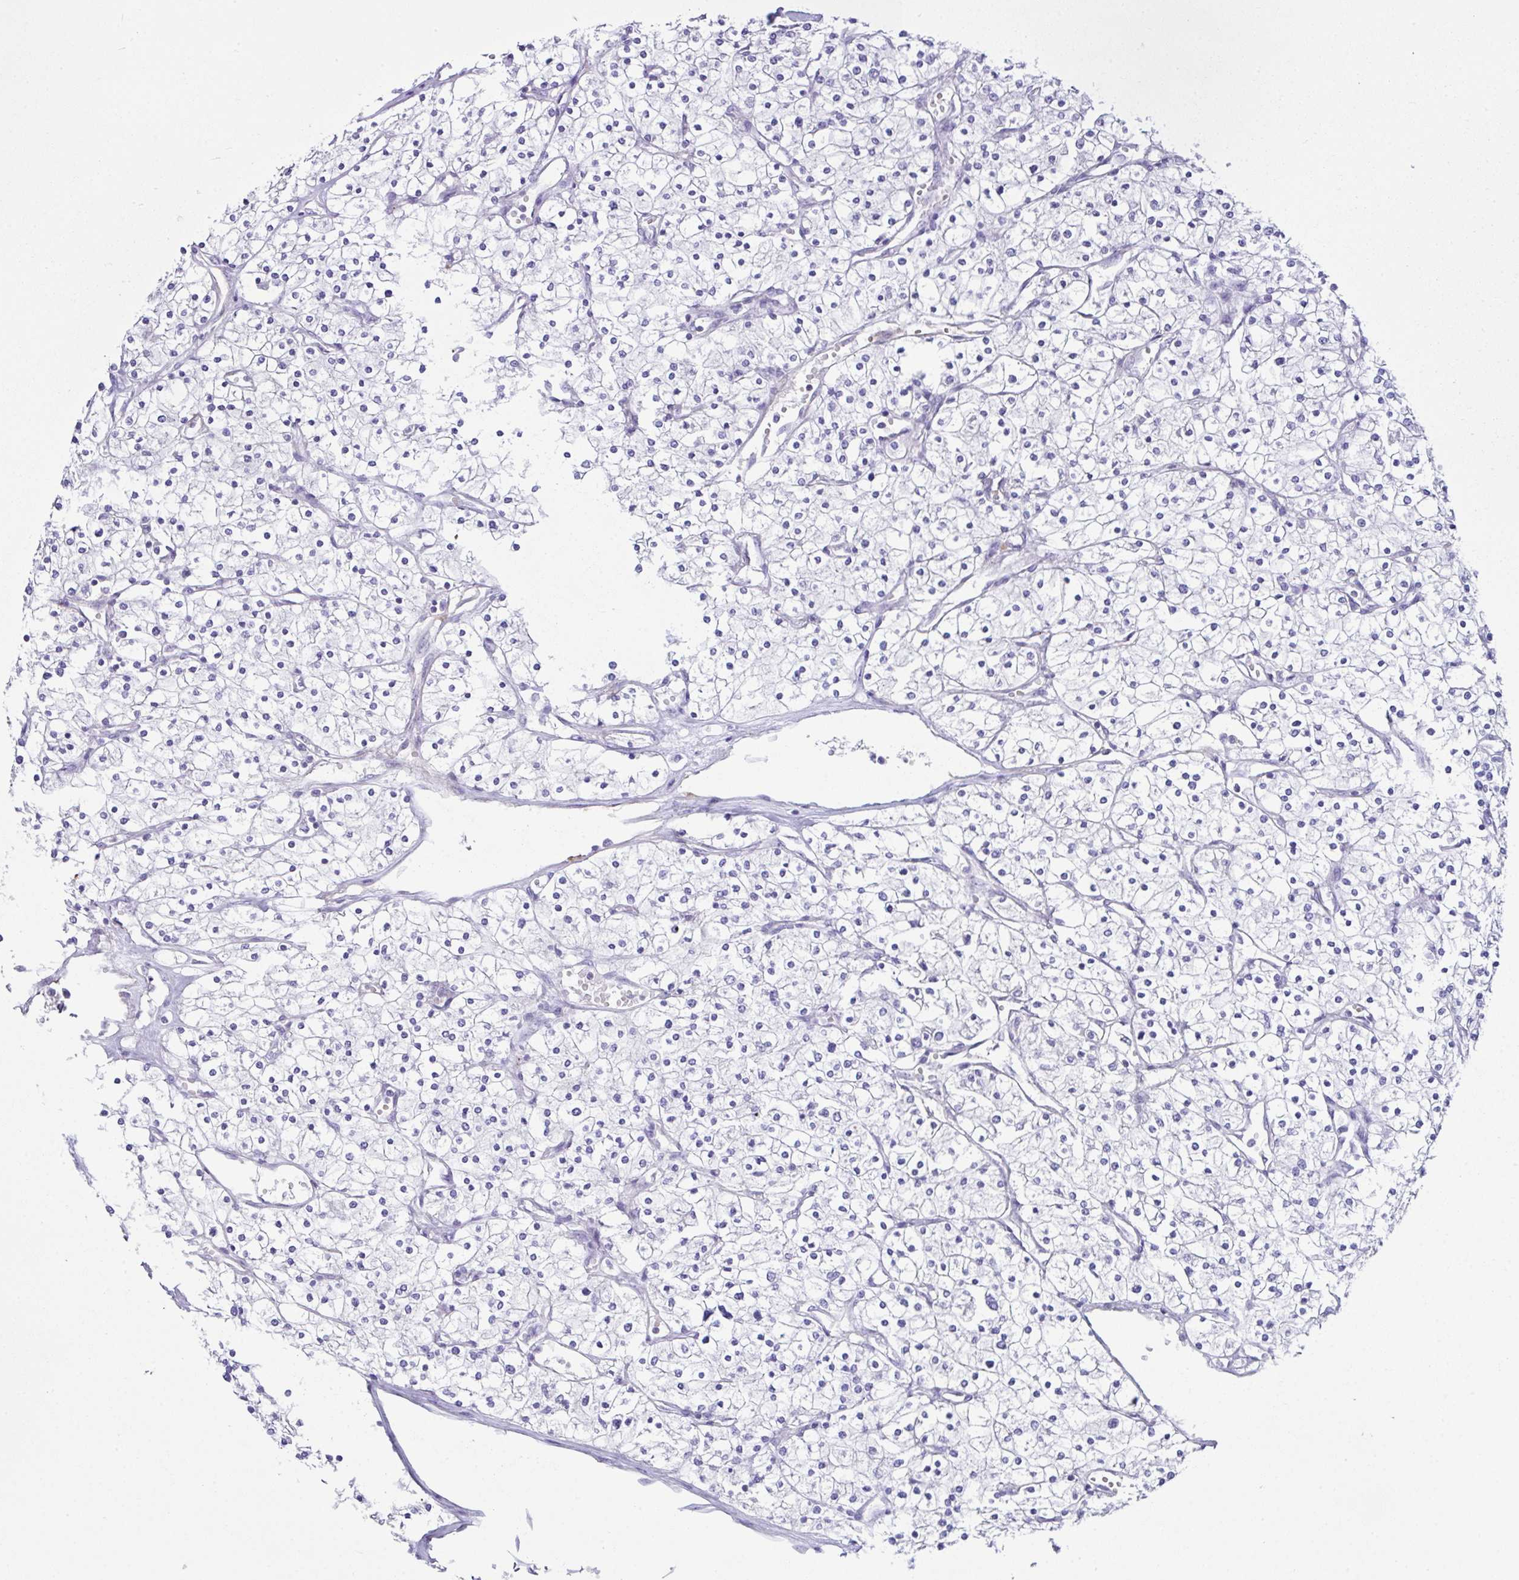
{"staining": {"intensity": "negative", "quantity": "none", "location": "none"}, "tissue": "renal cancer", "cell_type": "Tumor cells", "image_type": "cancer", "snomed": [{"axis": "morphology", "description": "Adenocarcinoma, NOS"}, {"axis": "topography", "description": "Kidney"}], "caption": "Immunohistochemistry micrograph of neoplastic tissue: renal adenocarcinoma stained with DAB (3,3'-diaminobenzidine) displays no significant protein staining in tumor cells.", "gene": "D2HGDH", "patient": {"sex": "male", "age": 80}}